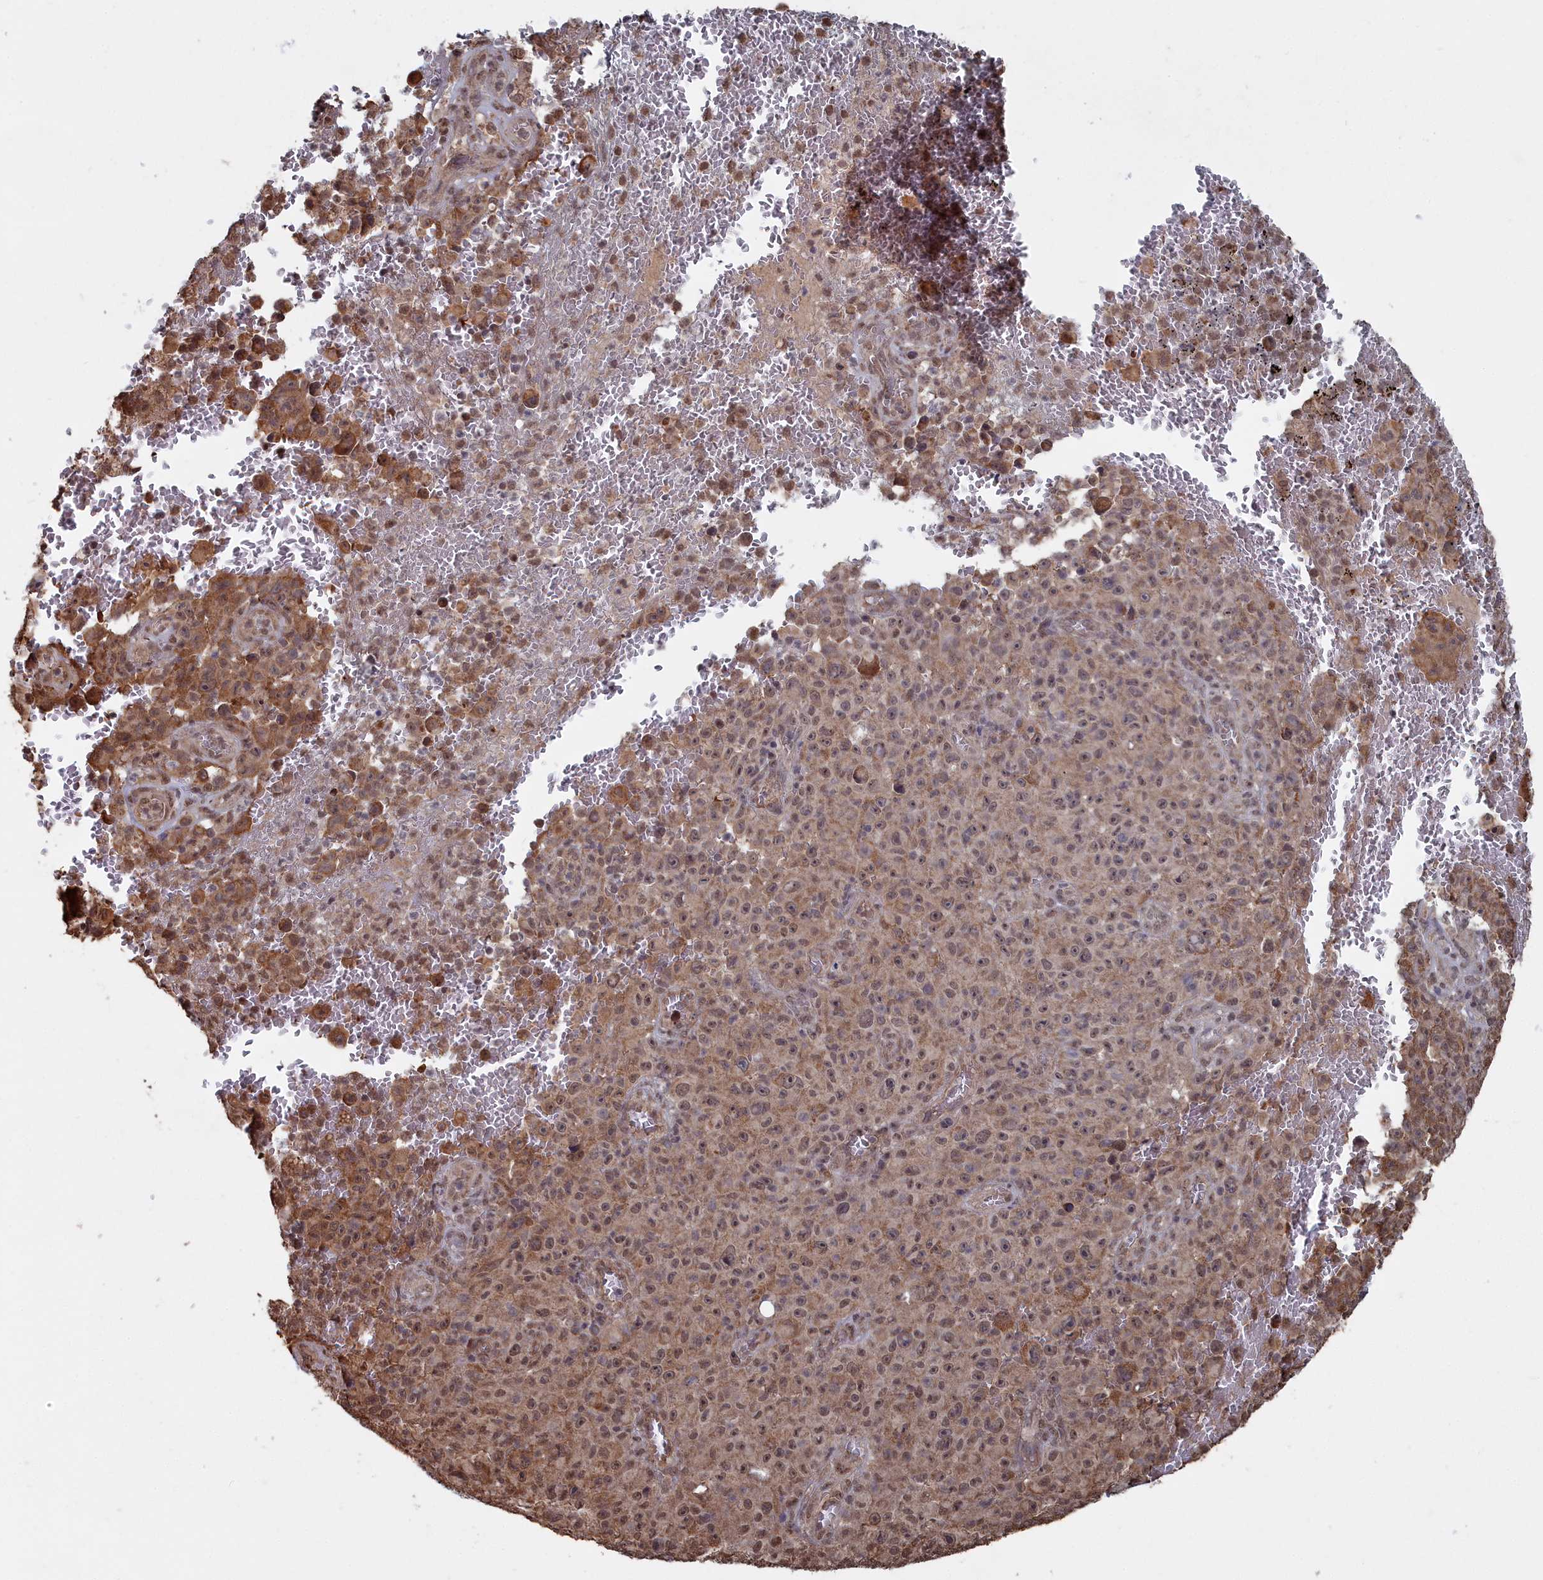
{"staining": {"intensity": "moderate", "quantity": ">75%", "location": "cytoplasmic/membranous,nuclear"}, "tissue": "melanoma", "cell_type": "Tumor cells", "image_type": "cancer", "snomed": [{"axis": "morphology", "description": "Malignant melanoma, NOS"}, {"axis": "topography", "description": "Skin"}], "caption": "A brown stain labels moderate cytoplasmic/membranous and nuclear expression of a protein in malignant melanoma tumor cells. (Brightfield microscopy of DAB IHC at high magnification).", "gene": "CCNP", "patient": {"sex": "female", "age": 82}}